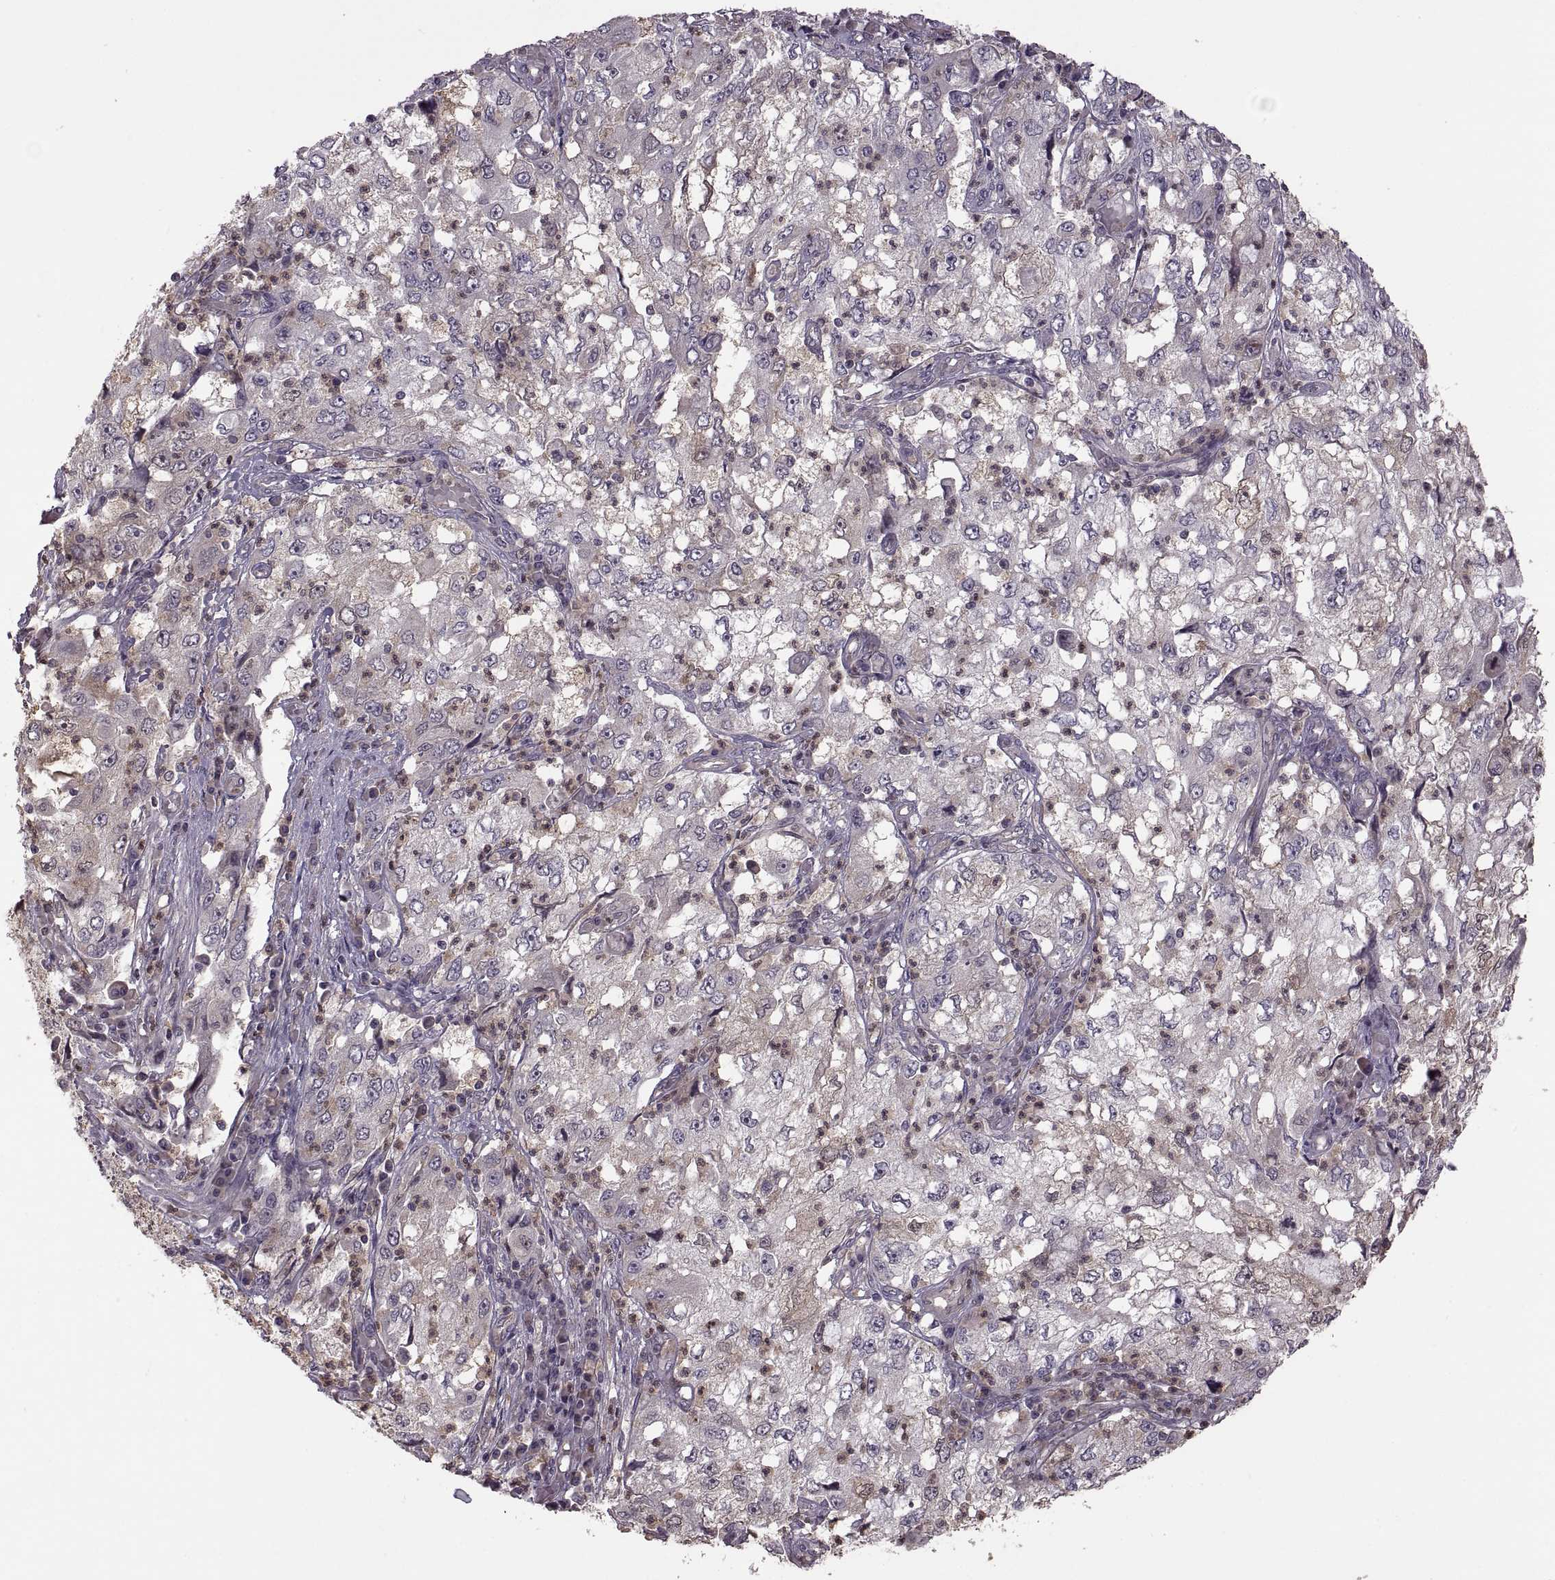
{"staining": {"intensity": "negative", "quantity": "none", "location": "none"}, "tissue": "cervical cancer", "cell_type": "Tumor cells", "image_type": "cancer", "snomed": [{"axis": "morphology", "description": "Squamous cell carcinoma, NOS"}, {"axis": "topography", "description": "Cervix"}], "caption": "Tumor cells show no significant protein positivity in cervical cancer (squamous cell carcinoma). (DAB immunohistochemistry (IHC), high magnification).", "gene": "PIERCE1", "patient": {"sex": "female", "age": 36}}